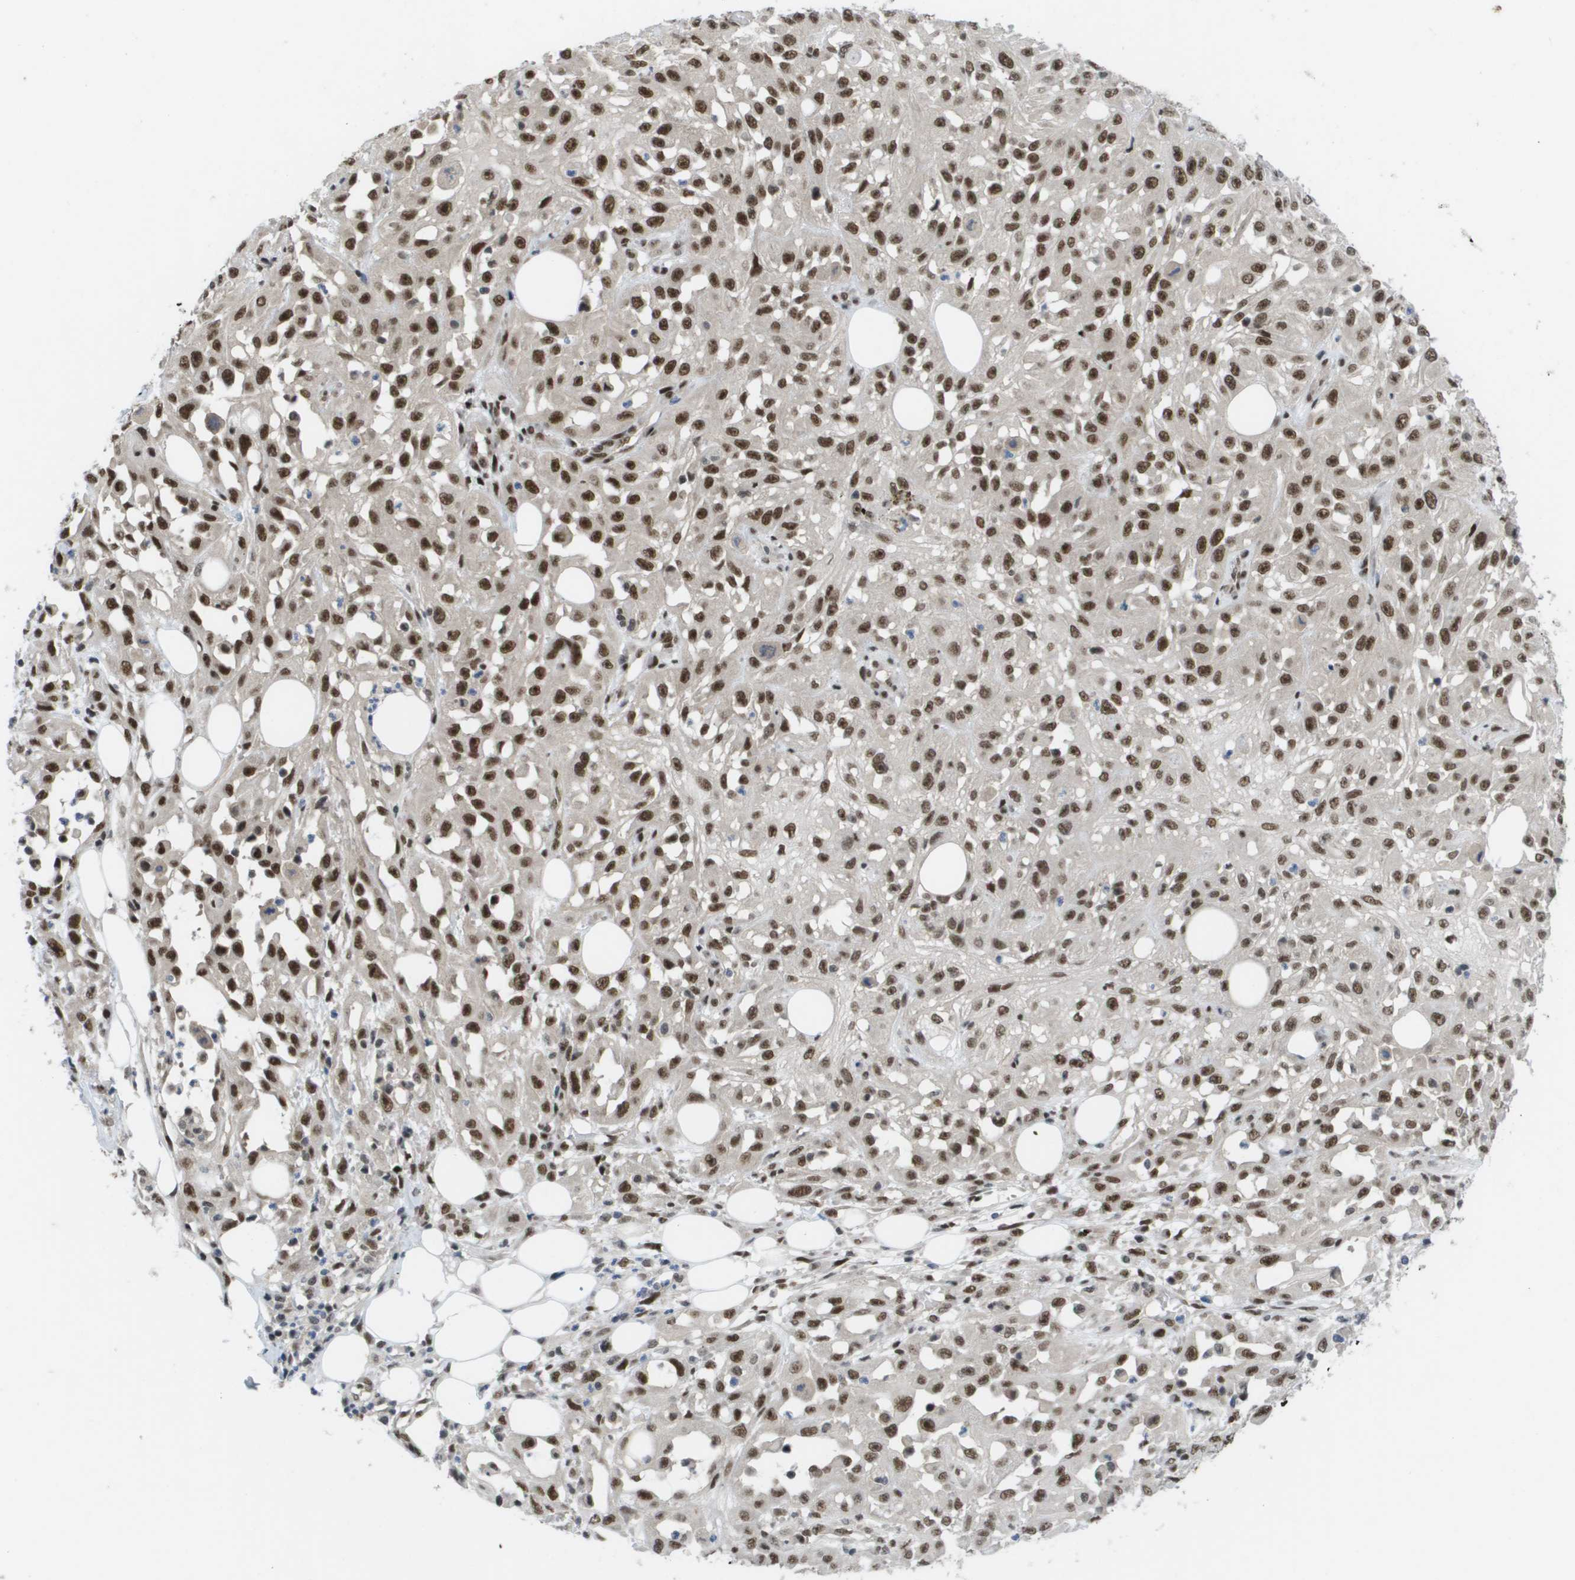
{"staining": {"intensity": "strong", "quantity": ">75%", "location": "nuclear"}, "tissue": "skin cancer", "cell_type": "Tumor cells", "image_type": "cancer", "snomed": [{"axis": "morphology", "description": "Squamous cell carcinoma, NOS"}, {"axis": "morphology", "description": "Squamous cell carcinoma, metastatic, NOS"}, {"axis": "topography", "description": "Skin"}, {"axis": "topography", "description": "Lymph node"}], "caption": "Squamous cell carcinoma (skin) stained with immunohistochemistry (IHC) exhibits strong nuclear positivity in about >75% of tumor cells.", "gene": "CDT1", "patient": {"sex": "male", "age": 75}}